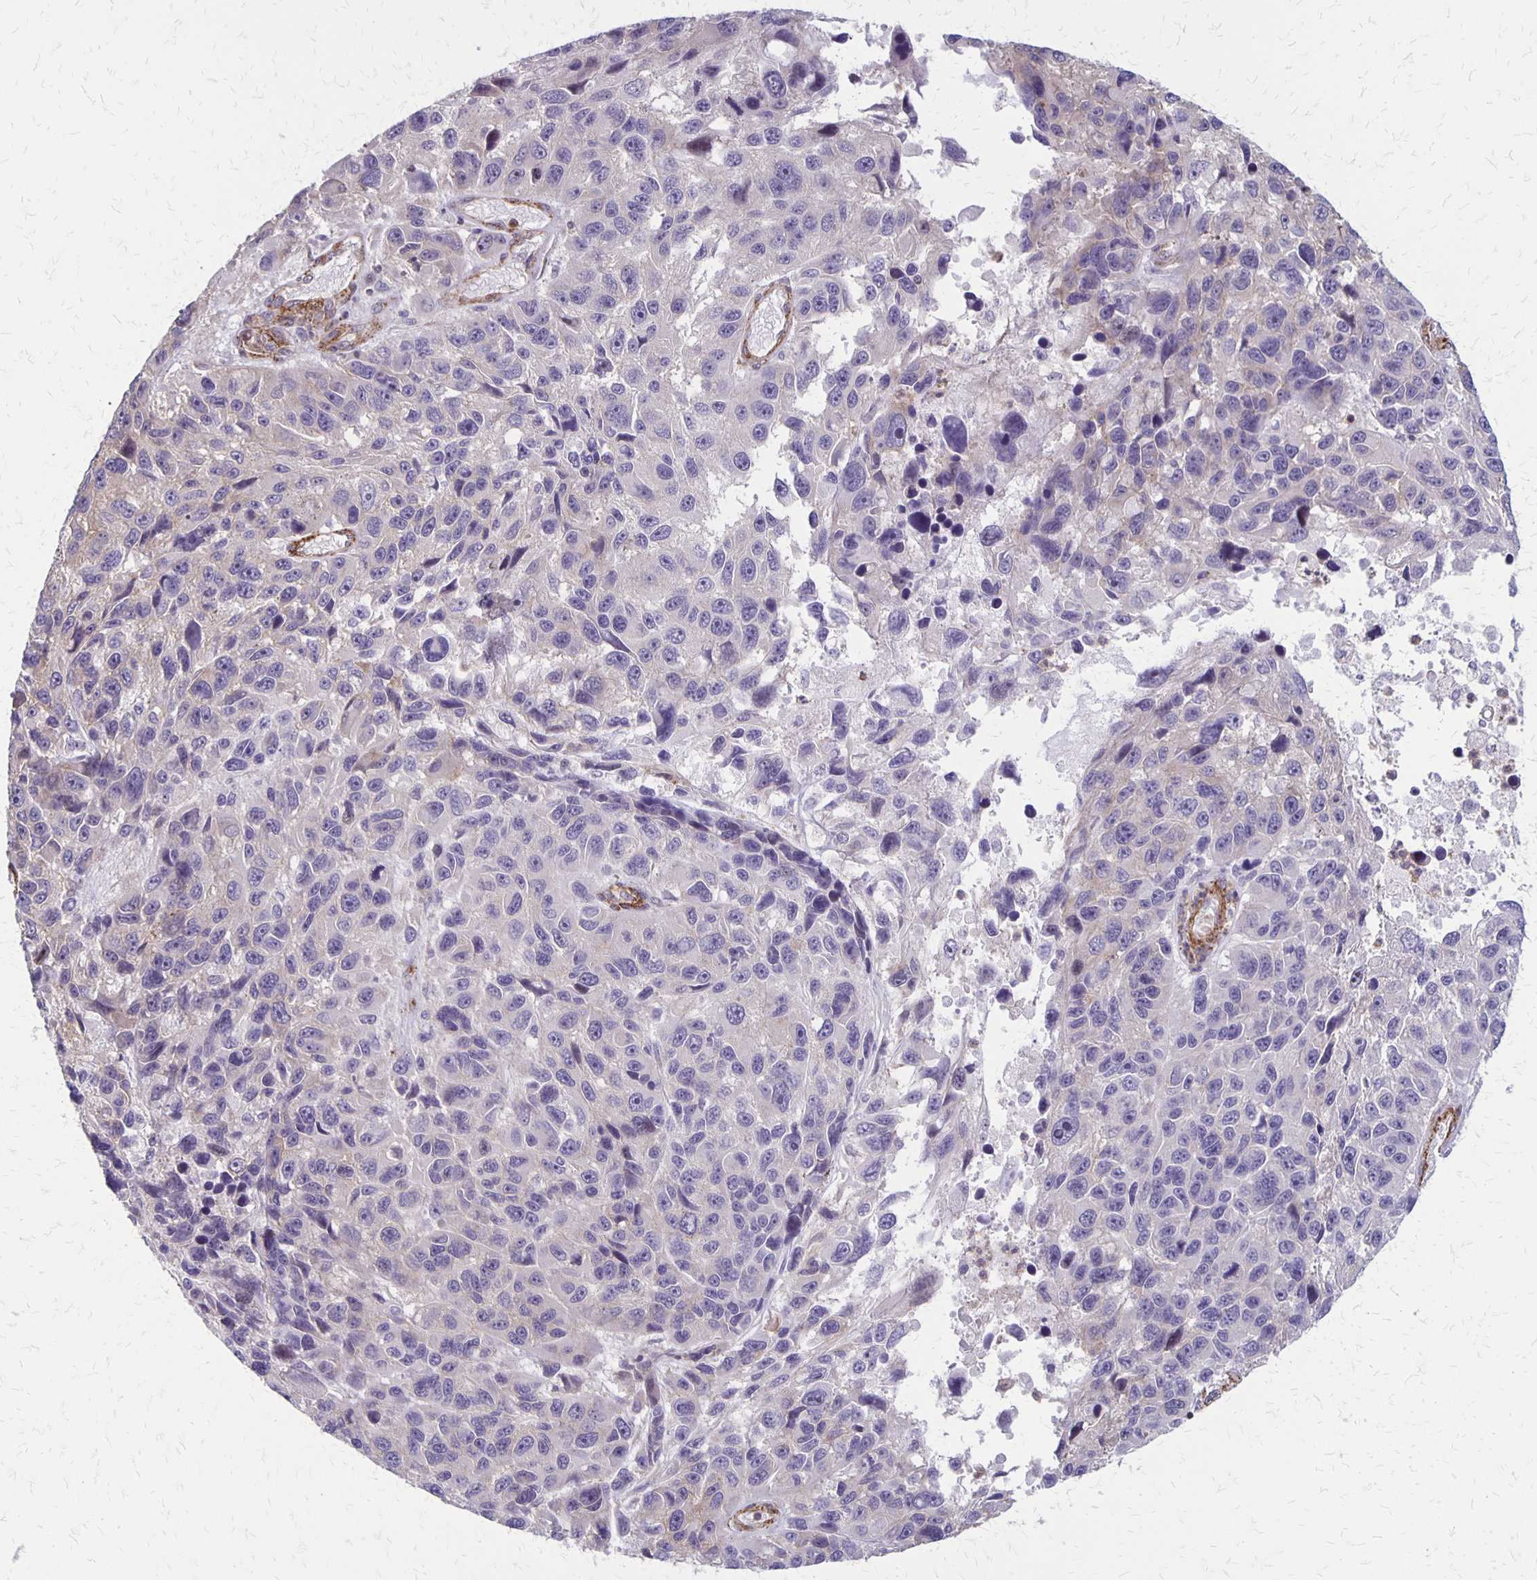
{"staining": {"intensity": "negative", "quantity": "none", "location": "none"}, "tissue": "melanoma", "cell_type": "Tumor cells", "image_type": "cancer", "snomed": [{"axis": "morphology", "description": "Malignant melanoma, NOS"}, {"axis": "topography", "description": "Skin"}], "caption": "The micrograph exhibits no significant staining in tumor cells of malignant melanoma.", "gene": "SEPTIN5", "patient": {"sex": "male", "age": 53}}